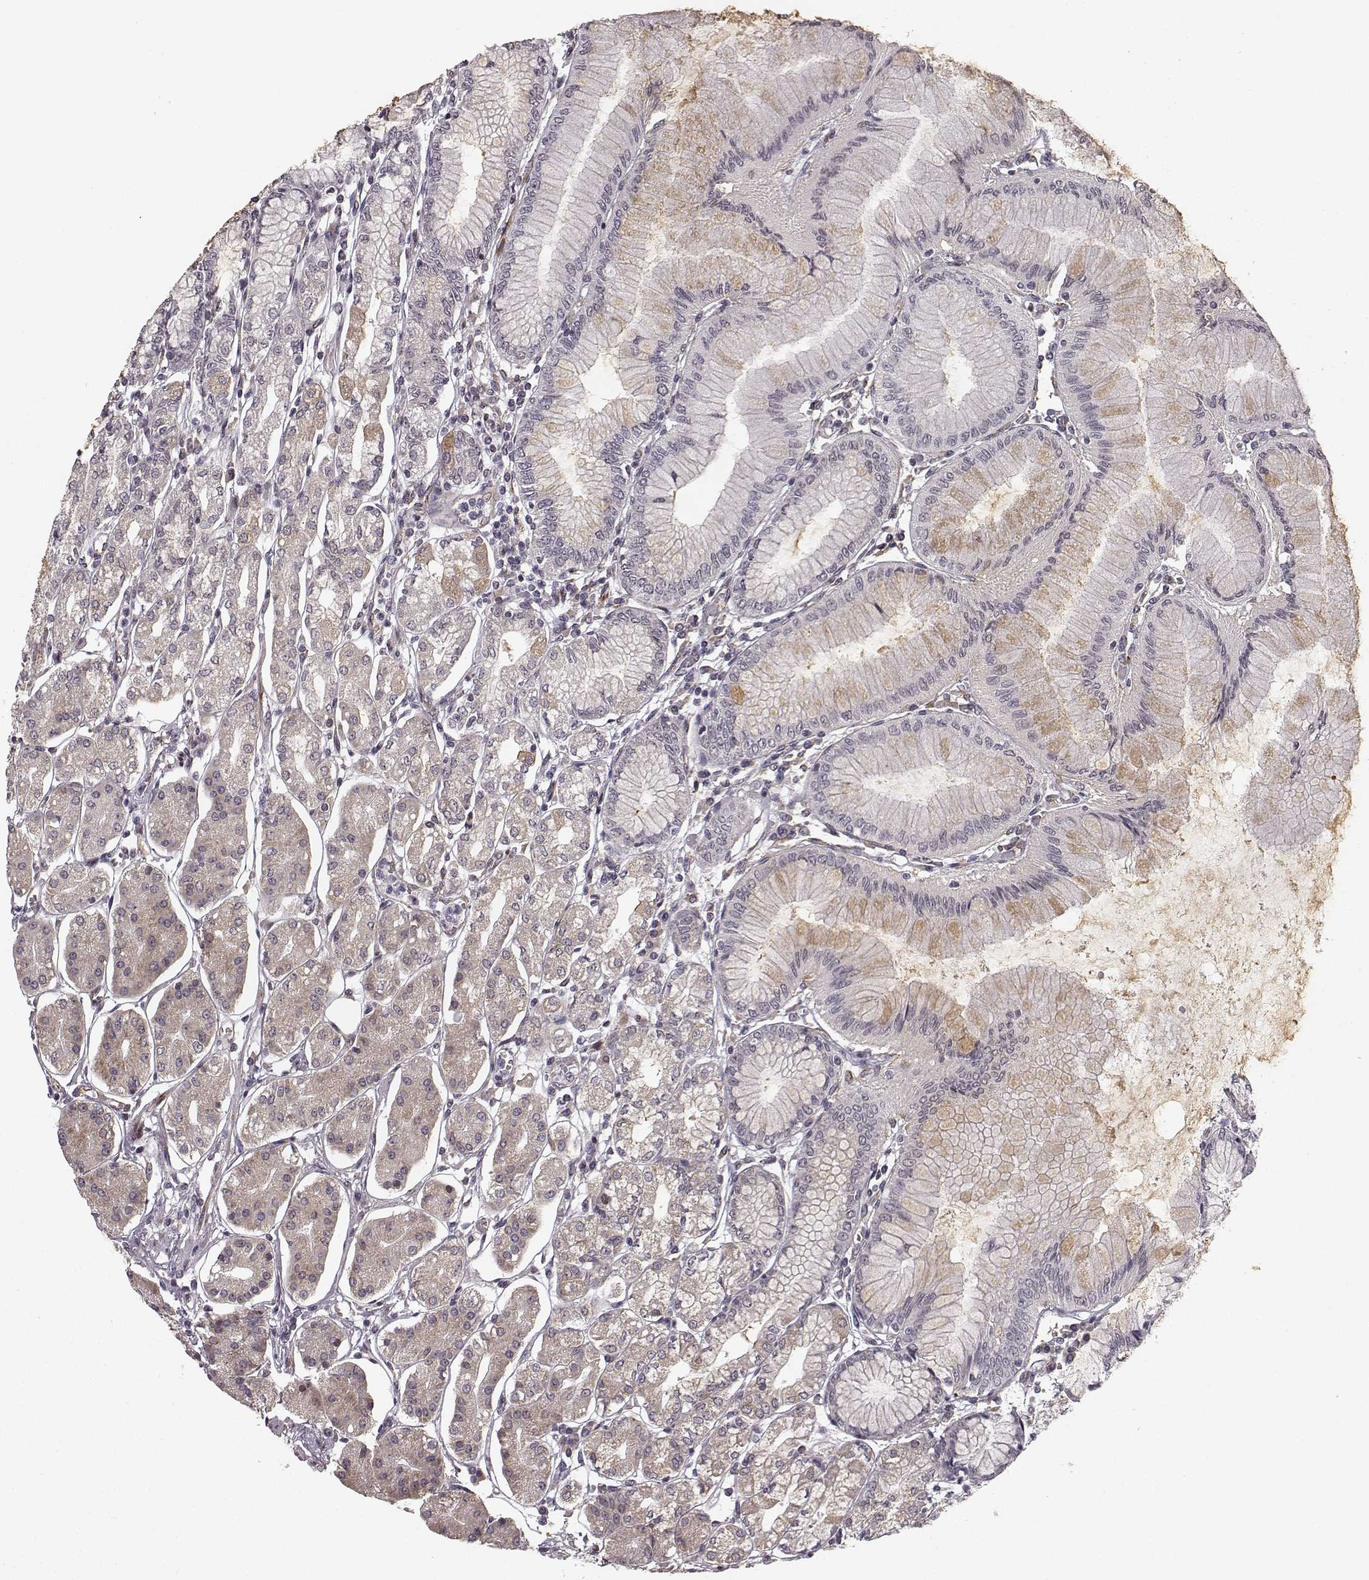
{"staining": {"intensity": "moderate", "quantity": "25%-75%", "location": "cytoplasmic/membranous"}, "tissue": "stomach", "cell_type": "Glandular cells", "image_type": "normal", "snomed": [{"axis": "morphology", "description": "Normal tissue, NOS"}, {"axis": "topography", "description": "Skeletal muscle"}, {"axis": "topography", "description": "Stomach"}], "caption": "Moderate cytoplasmic/membranous expression for a protein is present in approximately 25%-75% of glandular cells of normal stomach using IHC.", "gene": "TMEM14A", "patient": {"sex": "female", "age": 57}}